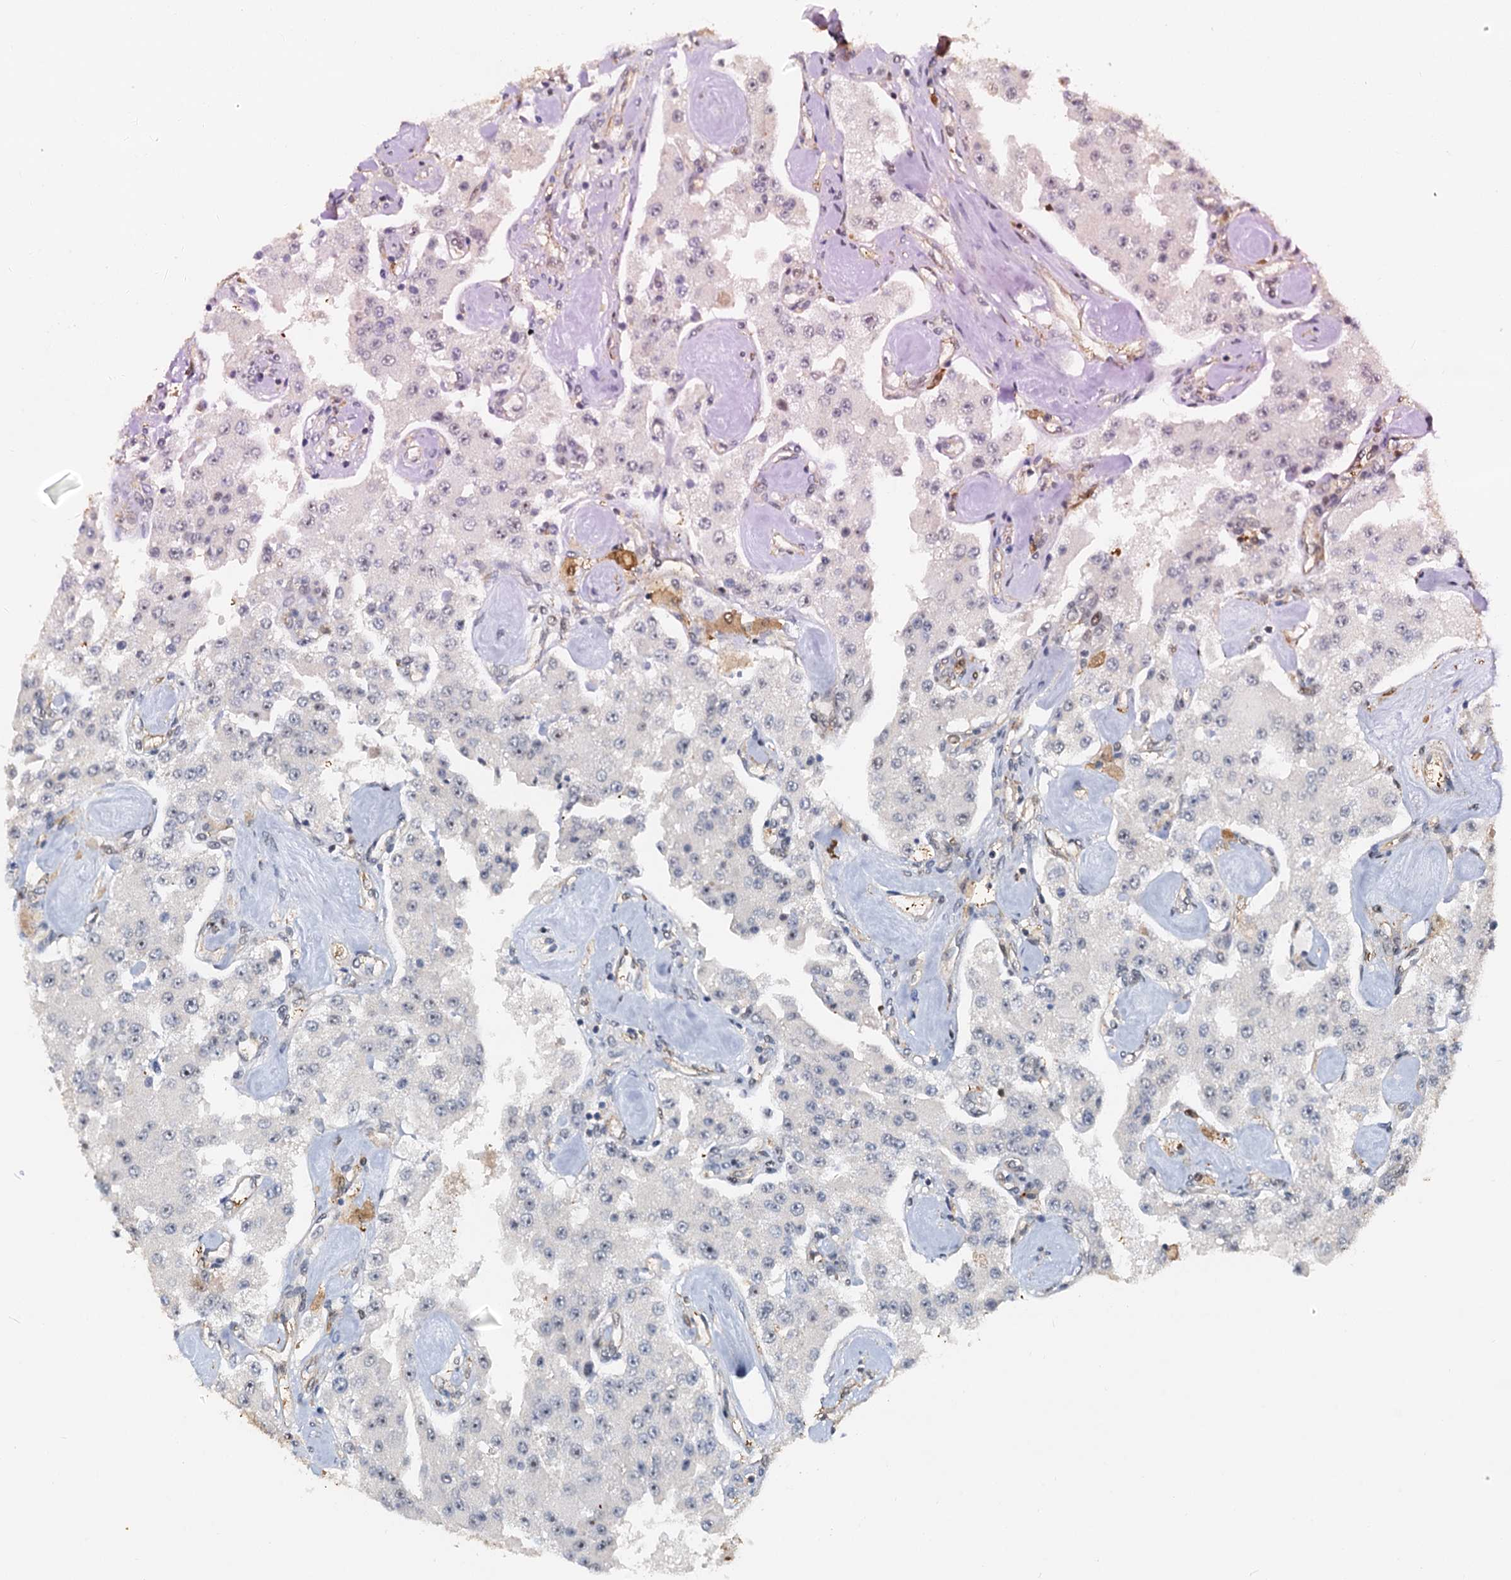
{"staining": {"intensity": "weak", "quantity": "<25%", "location": "nuclear"}, "tissue": "carcinoid", "cell_type": "Tumor cells", "image_type": "cancer", "snomed": [{"axis": "morphology", "description": "Carcinoid, malignant, NOS"}, {"axis": "topography", "description": "Pancreas"}], "caption": "High magnification brightfield microscopy of carcinoid stained with DAB (brown) and counterstained with hematoxylin (blue): tumor cells show no significant staining.", "gene": "SPINDOC", "patient": {"sex": "male", "age": 41}}